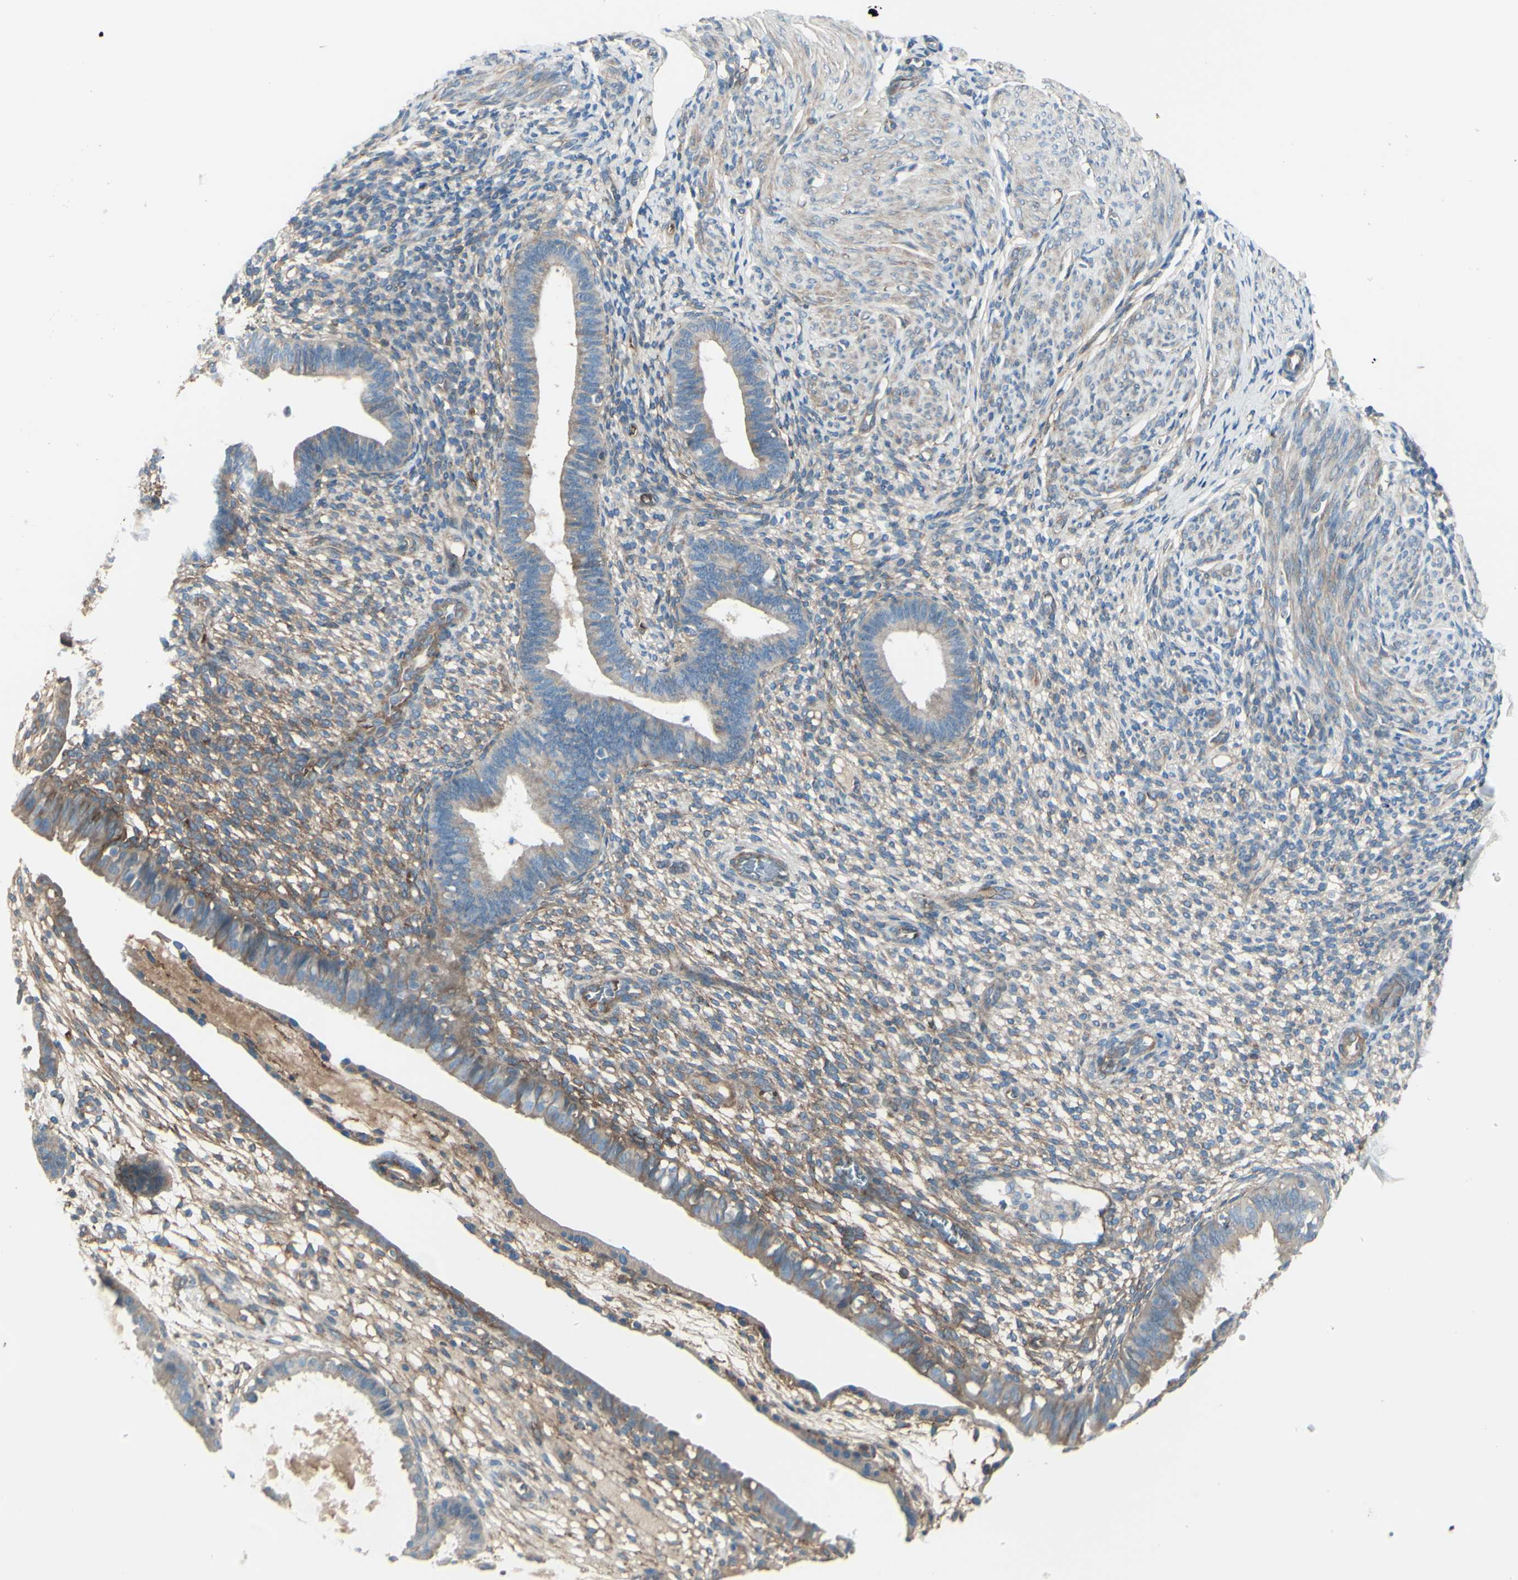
{"staining": {"intensity": "moderate", "quantity": ">75%", "location": "cytoplasmic/membranous"}, "tissue": "endometrium", "cell_type": "Cells in endometrial stroma", "image_type": "normal", "snomed": [{"axis": "morphology", "description": "Normal tissue, NOS"}, {"axis": "topography", "description": "Endometrium"}], "caption": "Human endometrium stained for a protein (brown) shows moderate cytoplasmic/membranous positive positivity in about >75% of cells in endometrial stroma.", "gene": "PCDHGA10", "patient": {"sex": "female", "age": 61}}